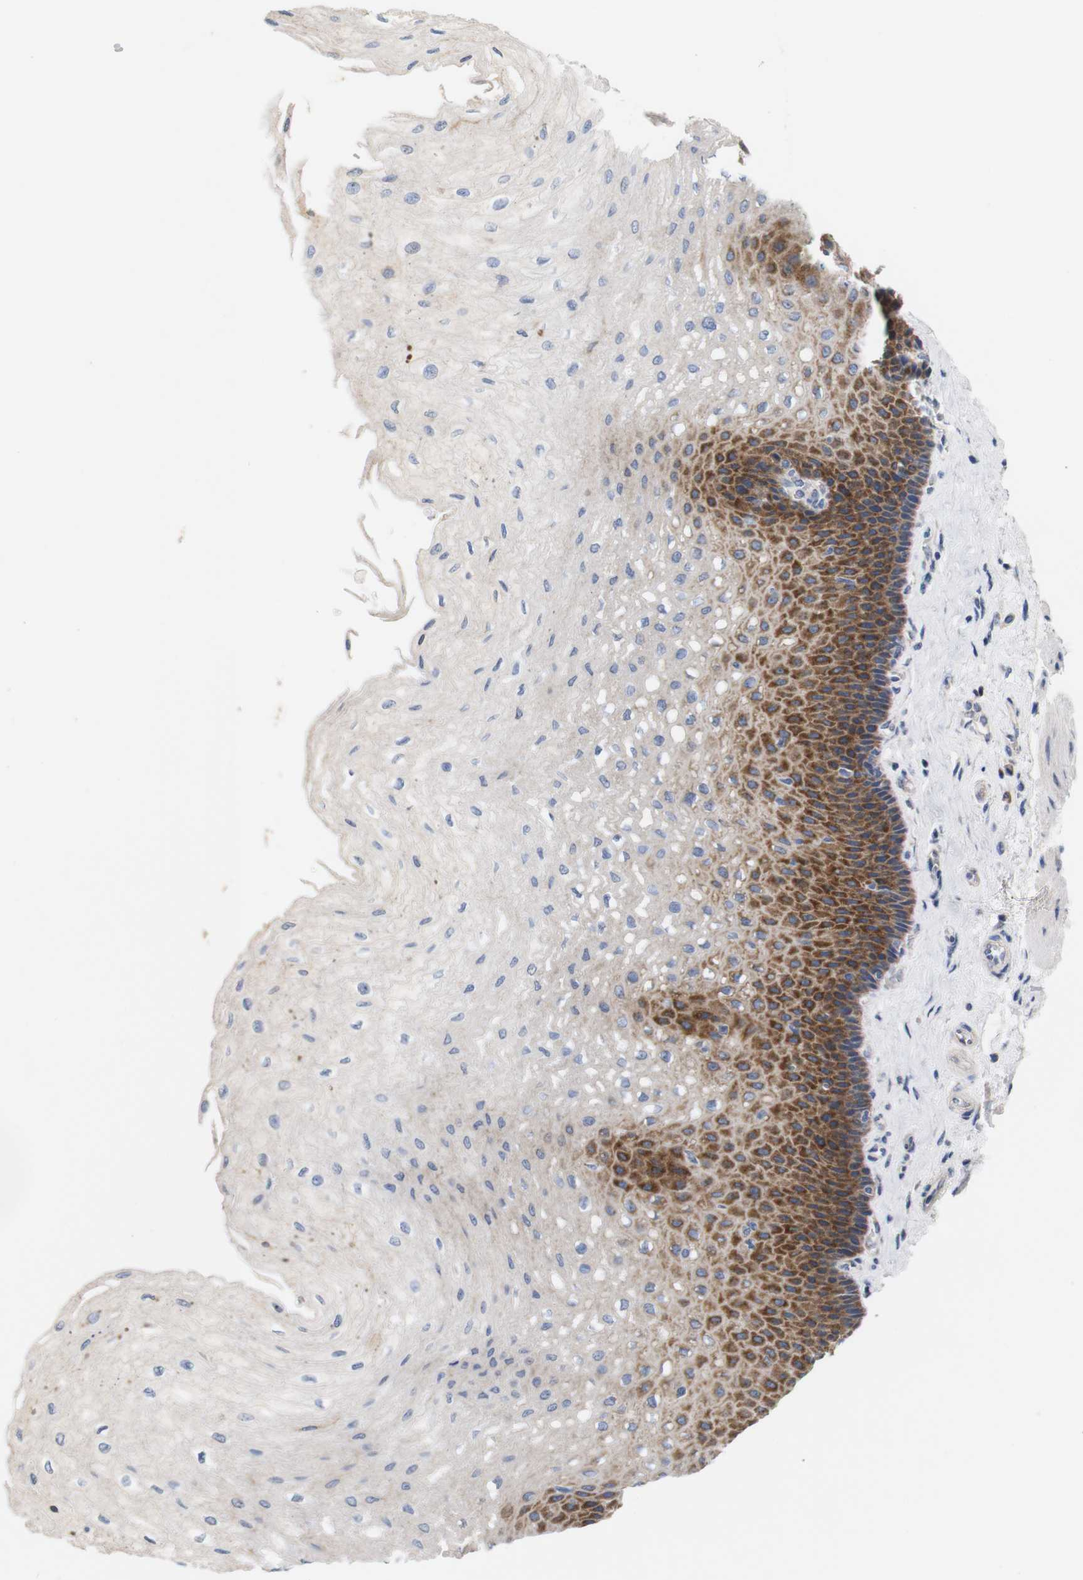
{"staining": {"intensity": "strong", "quantity": "25%-75%", "location": "cytoplasmic/membranous"}, "tissue": "esophagus", "cell_type": "Squamous epithelial cells", "image_type": "normal", "snomed": [{"axis": "morphology", "description": "Normal tissue, NOS"}, {"axis": "topography", "description": "Esophagus"}], "caption": "Strong cytoplasmic/membranous positivity is appreciated in approximately 25%-75% of squamous epithelial cells in benign esophagus. (Brightfield microscopy of DAB IHC at high magnification).", "gene": "TRIM5", "patient": {"sex": "female", "age": 72}}